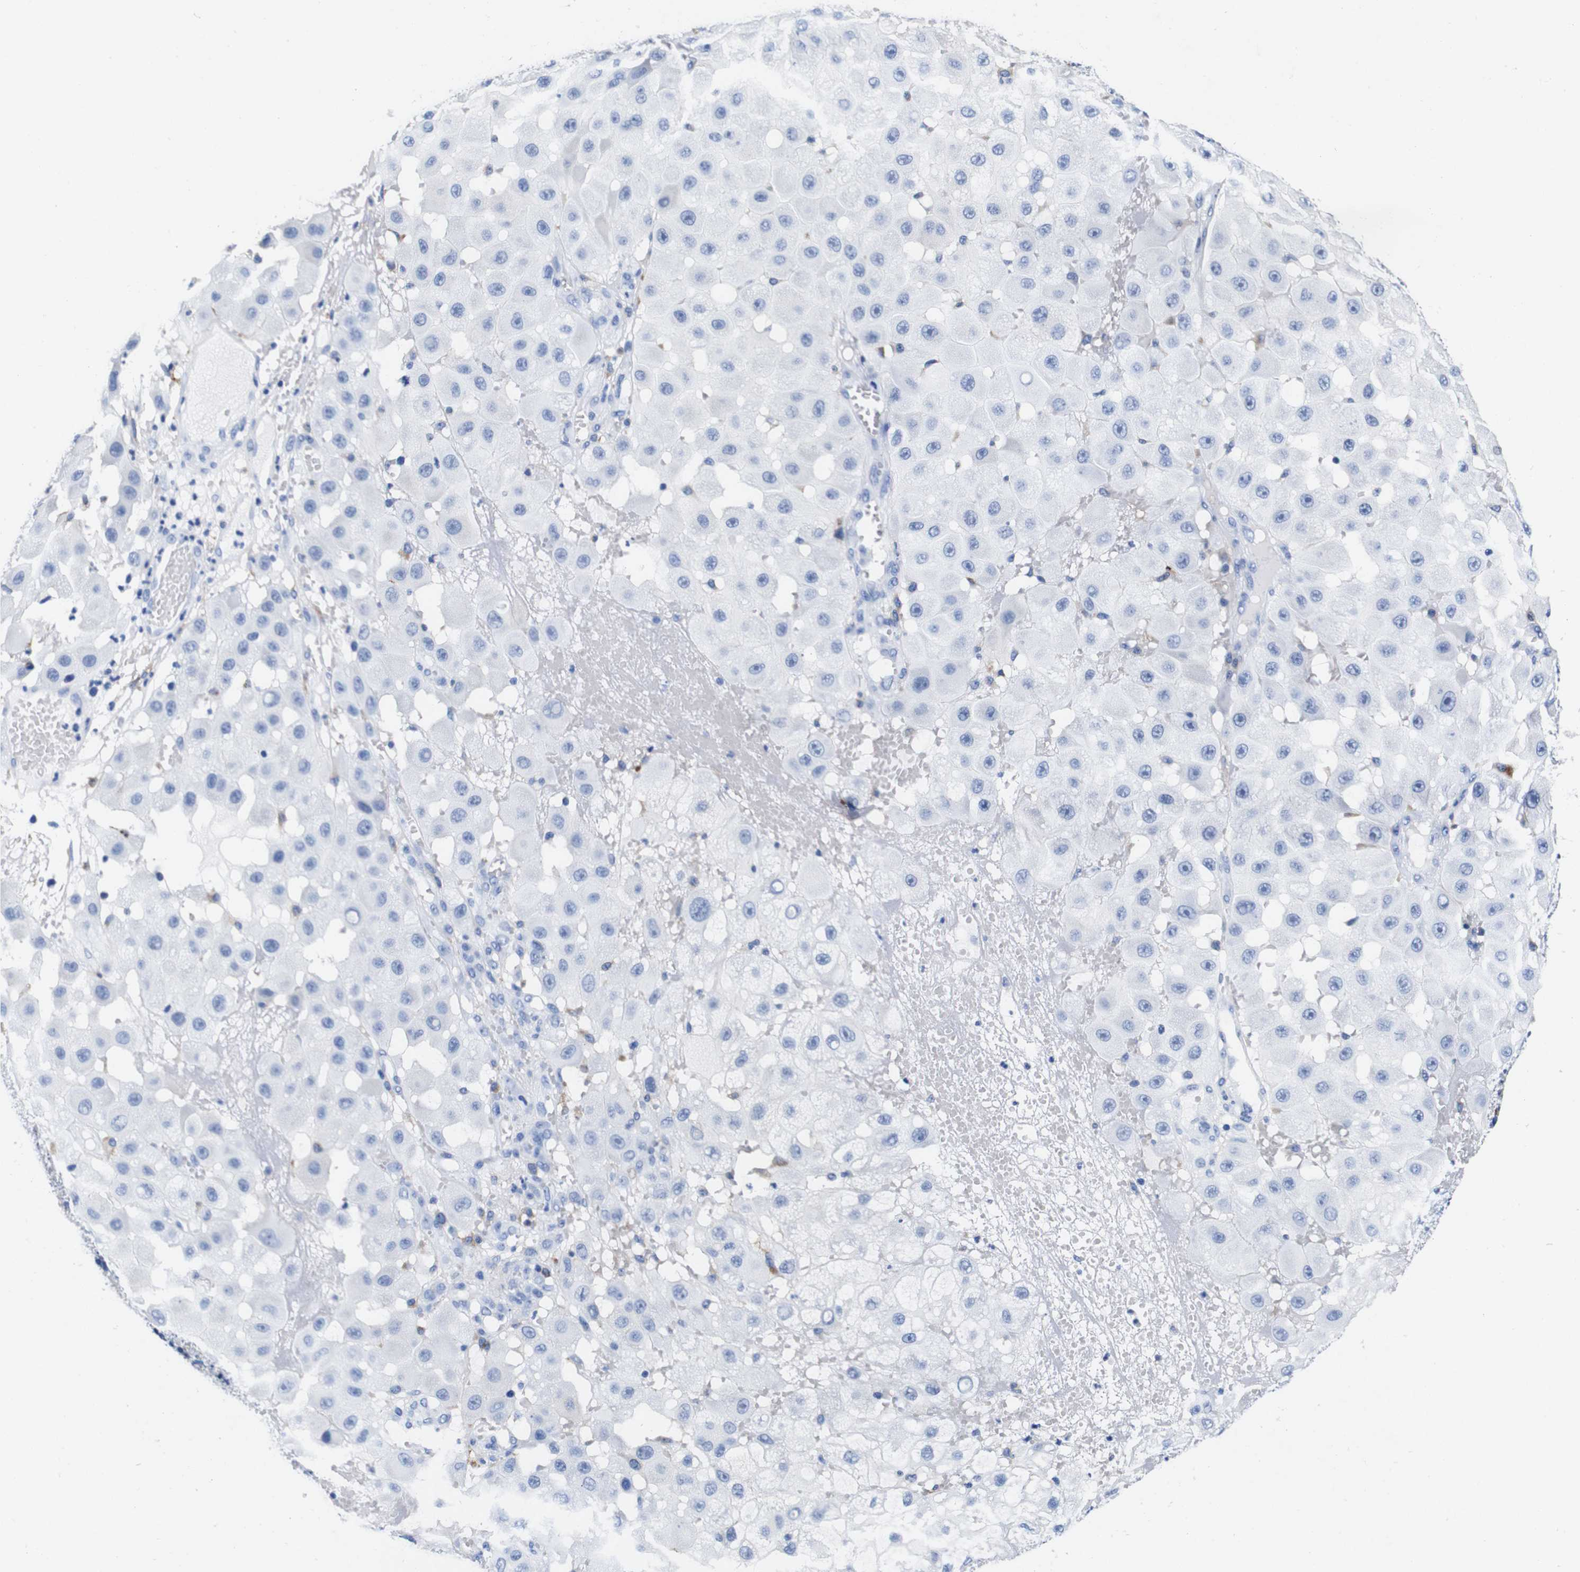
{"staining": {"intensity": "negative", "quantity": "none", "location": "none"}, "tissue": "melanoma", "cell_type": "Tumor cells", "image_type": "cancer", "snomed": [{"axis": "morphology", "description": "Malignant melanoma, NOS"}, {"axis": "topography", "description": "Skin"}], "caption": "Human melanoma stained for a protein using immunohistochemistry displays no expression in tumor cells.", "gene": "HLA-DMB", "patient": {"sex": "female", "age": 81}}